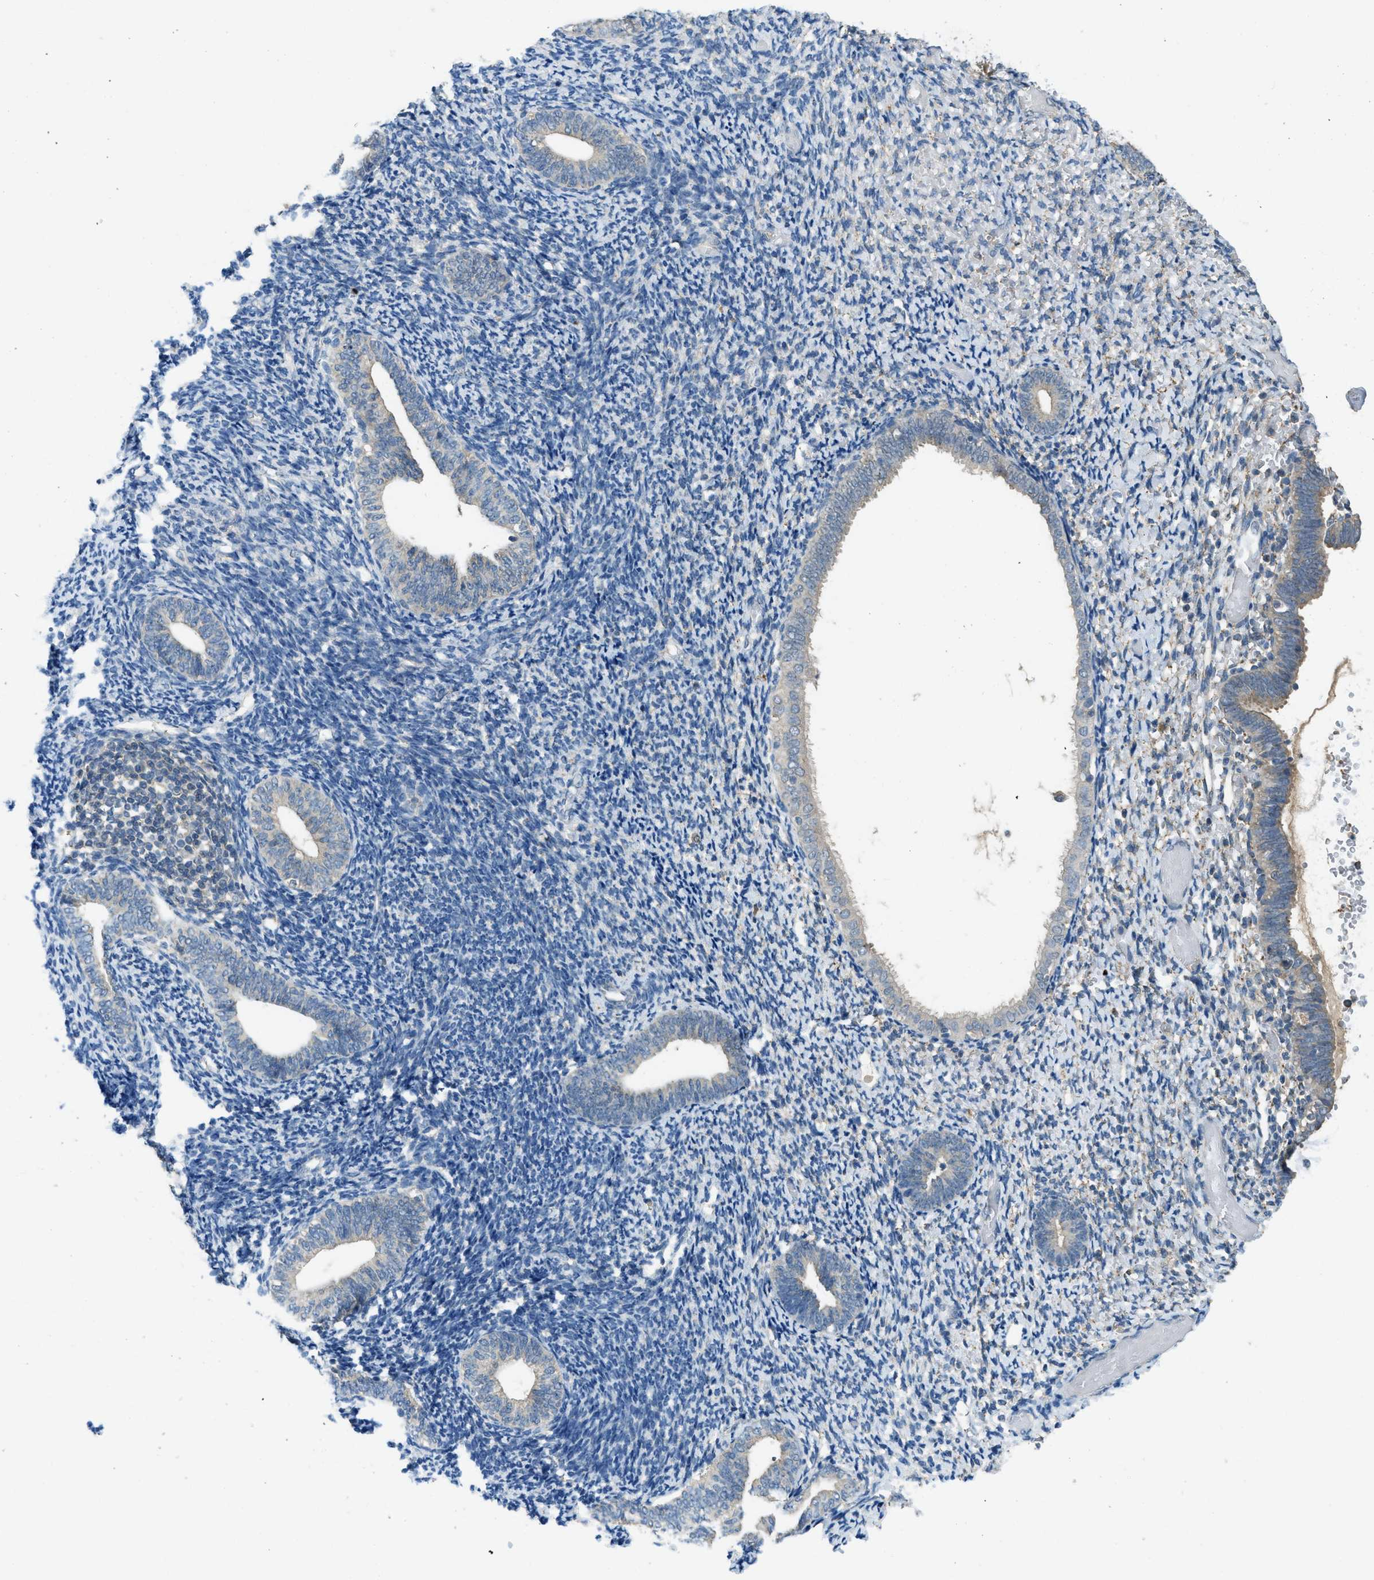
{"staining": {"intensity": "negative", "quantity": "none", "location": "none"}, "tissue": "endometrium", "cell_type": "Cells in endometrial stroma", "image_type": "normal", "snomed": [{"axis": "morphology", "description": "Normal tissue, NOS"}, {"axis": "topography", "description": "Endometrium"}], "caption": "High power microscopy histopathology image of an IHC micrograph of benign endometrium, revealing no significant expression in cells in endometrial stroma. (DAB (3,3'-diaminobenzidine) IHC, high magnification).", "gene": "MIS18A", "patient": {"sex": "female", "age": 66}}